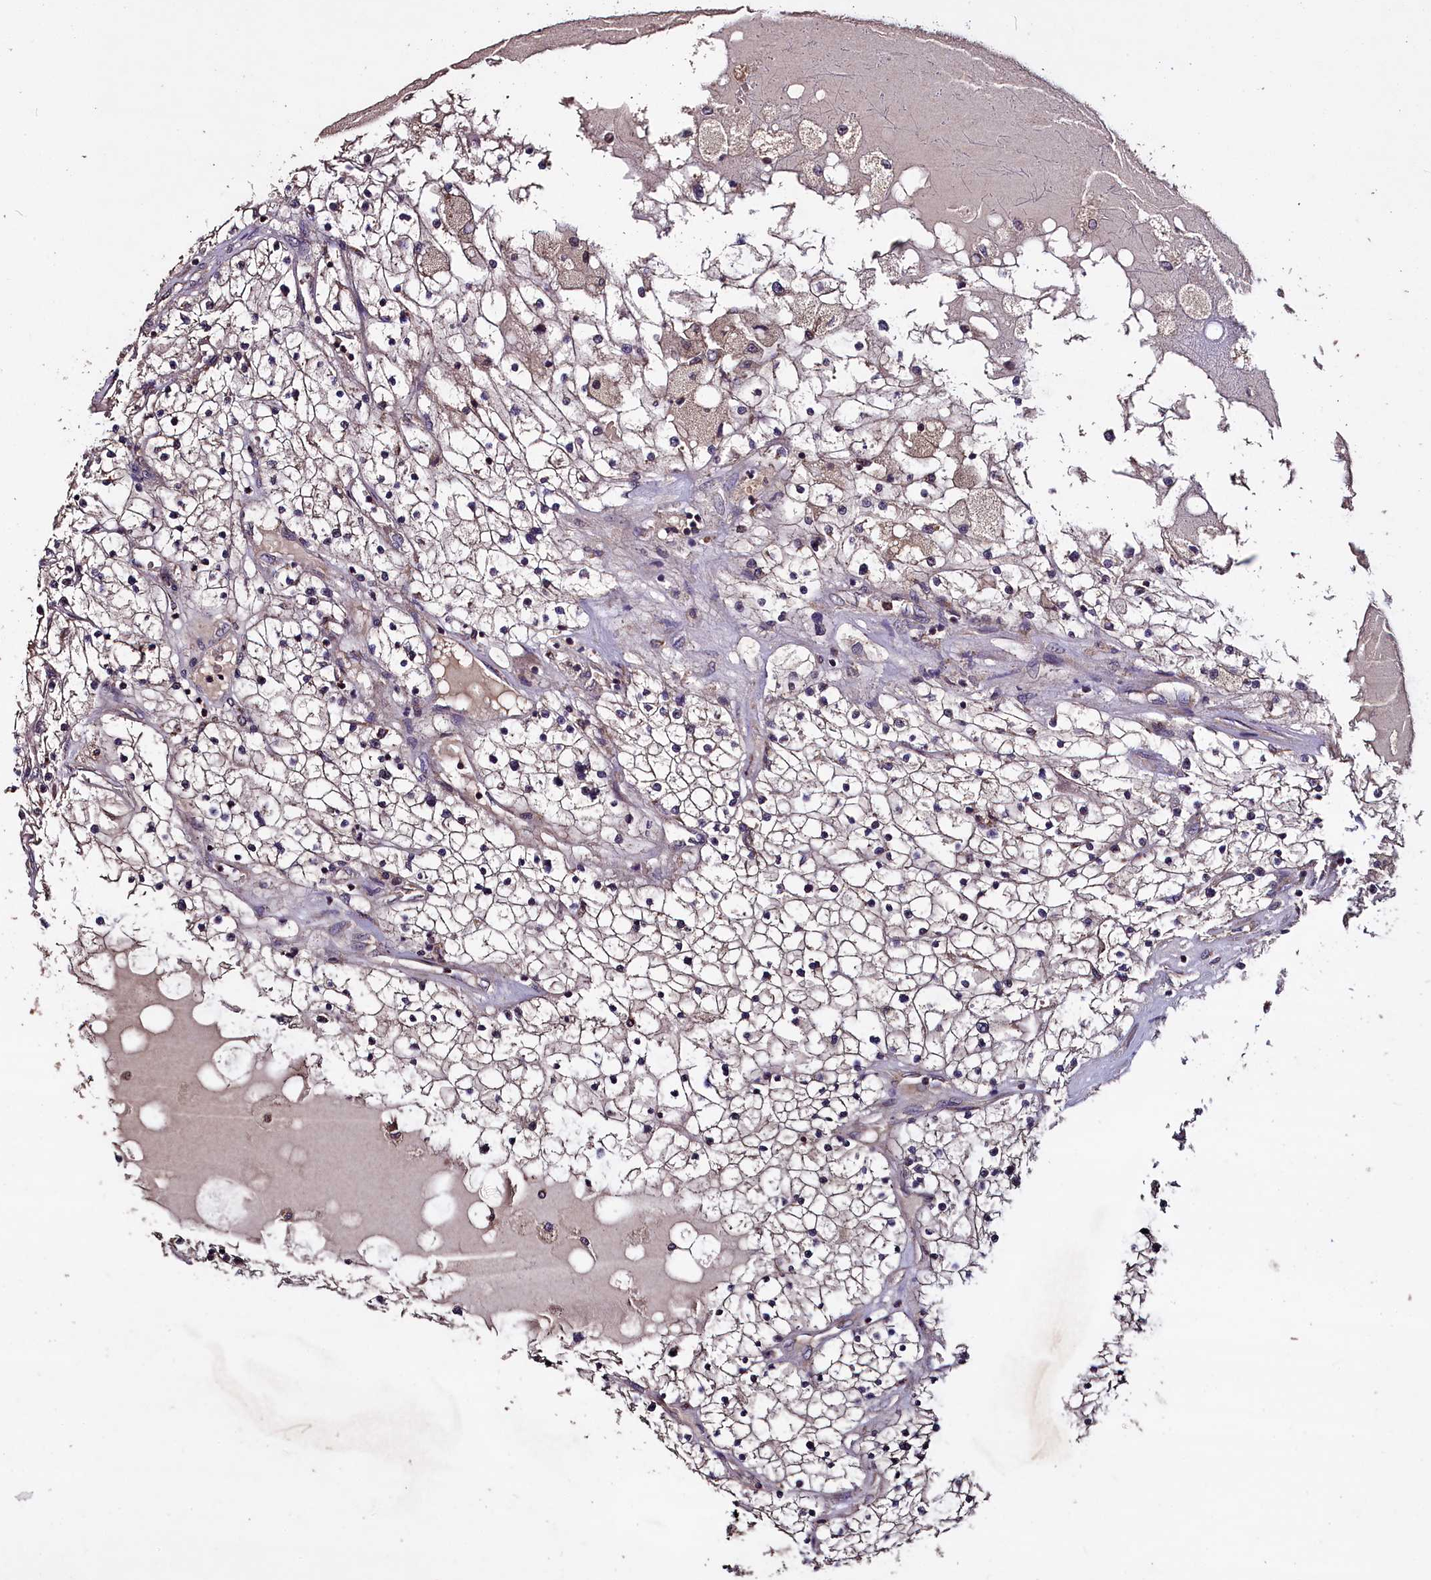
{"staining": {"intensity": "negative", "quantity": "none", "location": "none"}, "tissue": "renal cancer", "cell_type": "Tumor cells", "image_type": "cancer", "snomed": [{"axis": "morphology", "description": "Normal tissue, NOS"}, {"axis": "morphology", "description": "Adenocarcinoma, NOS"}, {"axis": "topography", "description": "Kidney"}], "caption": "Tumor cells show no significant protein positivity in renal adenocarcinoma. Nuclei are stained in blue.", "gene": "COQ9", "patient": {"sex": "male", "age": 68}}